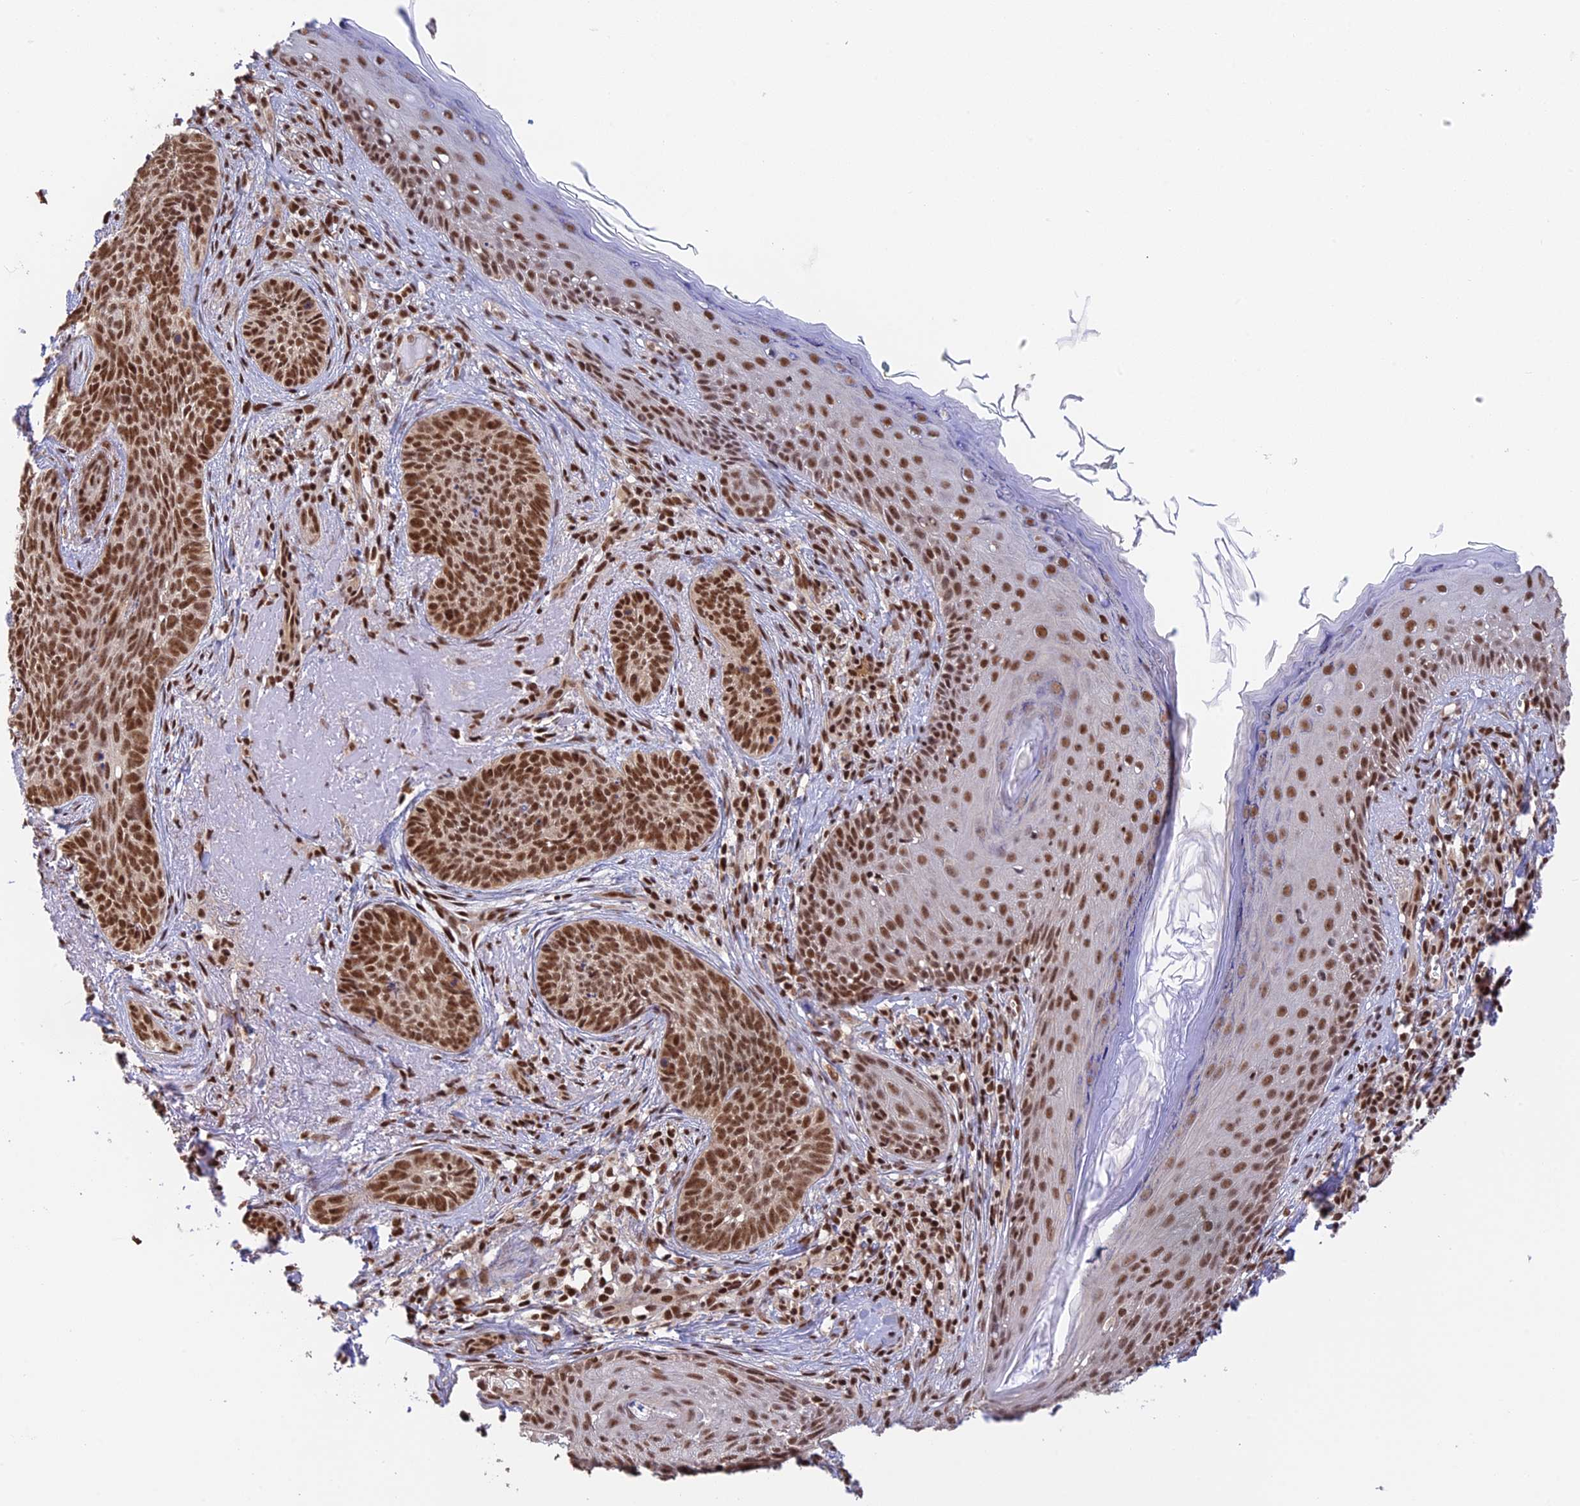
{"staining": {"intensity": "strong", "quantity": ">75%", "location": "nuclear"}, "tissue": "skin cancer", "cell_type": "Tumor cells", "image_type": "cancer", "snomed": [{"axis": "morphology", "description": "Basal cell carcinoma"}, {"axis": "topography", "description": "Skin"}], "caption": "Protein expression analysis of human skin cancer reveals strong nuclear positivity in approximately >75% of tumor cells.", "gene": "THAP11", "patient": {"sex": "female", "age": 76}}